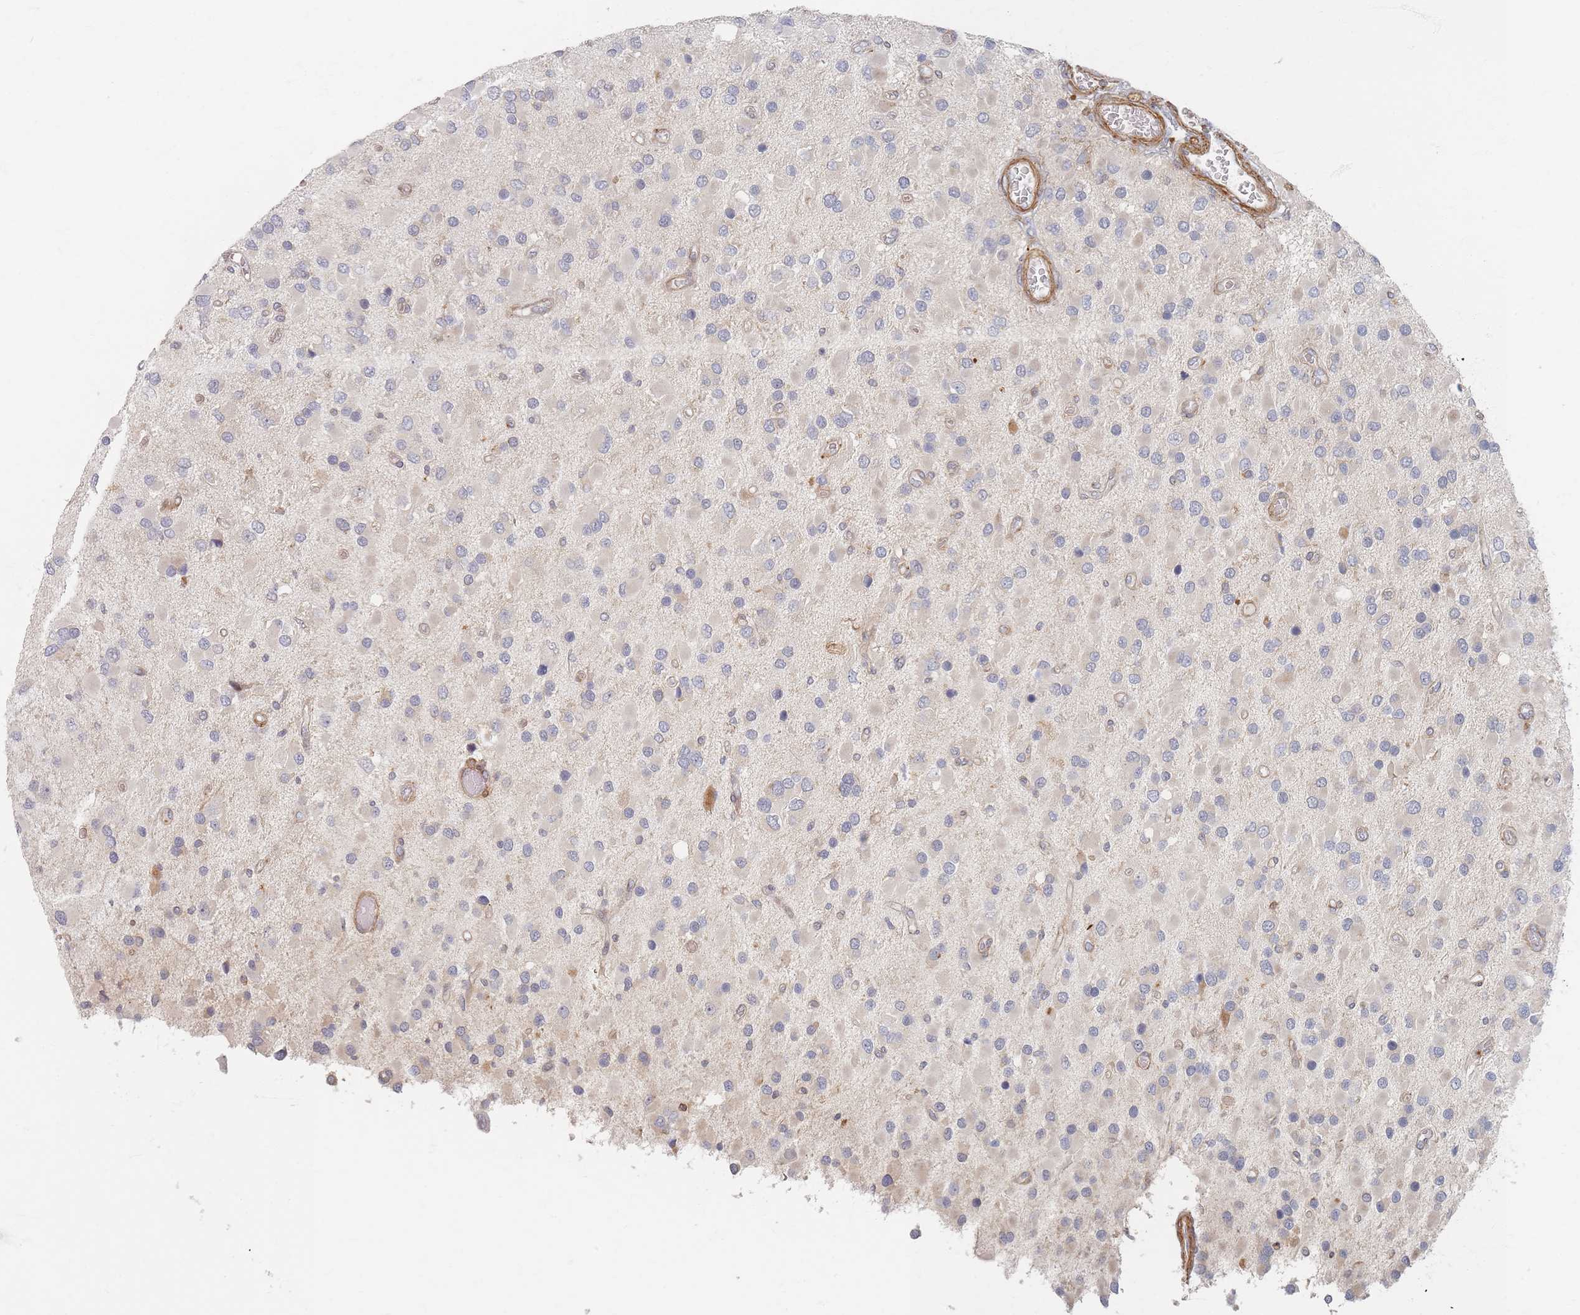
{"staining": {"intensity": "negative", "quantity": "none", "location": "none"}, "tissue": "glioma", "cell_type": "Tumor cells", "image_type": "cancer", "snomed": [{"axis": "morphology", "description": "Glioma, malignant, High grade"}, {"axis": "topography", "description": "Brain"}], "caption": "Immunohistochemistry (IHC) of malignant high-grade glioma exhibits no staining in tumor cells. The staining is performed using DAB brown chromogen with nuclei counter-stained in using hematoxylin.", "gene": "ZNF852", "patient": {"sex": "male", "age": 53}}